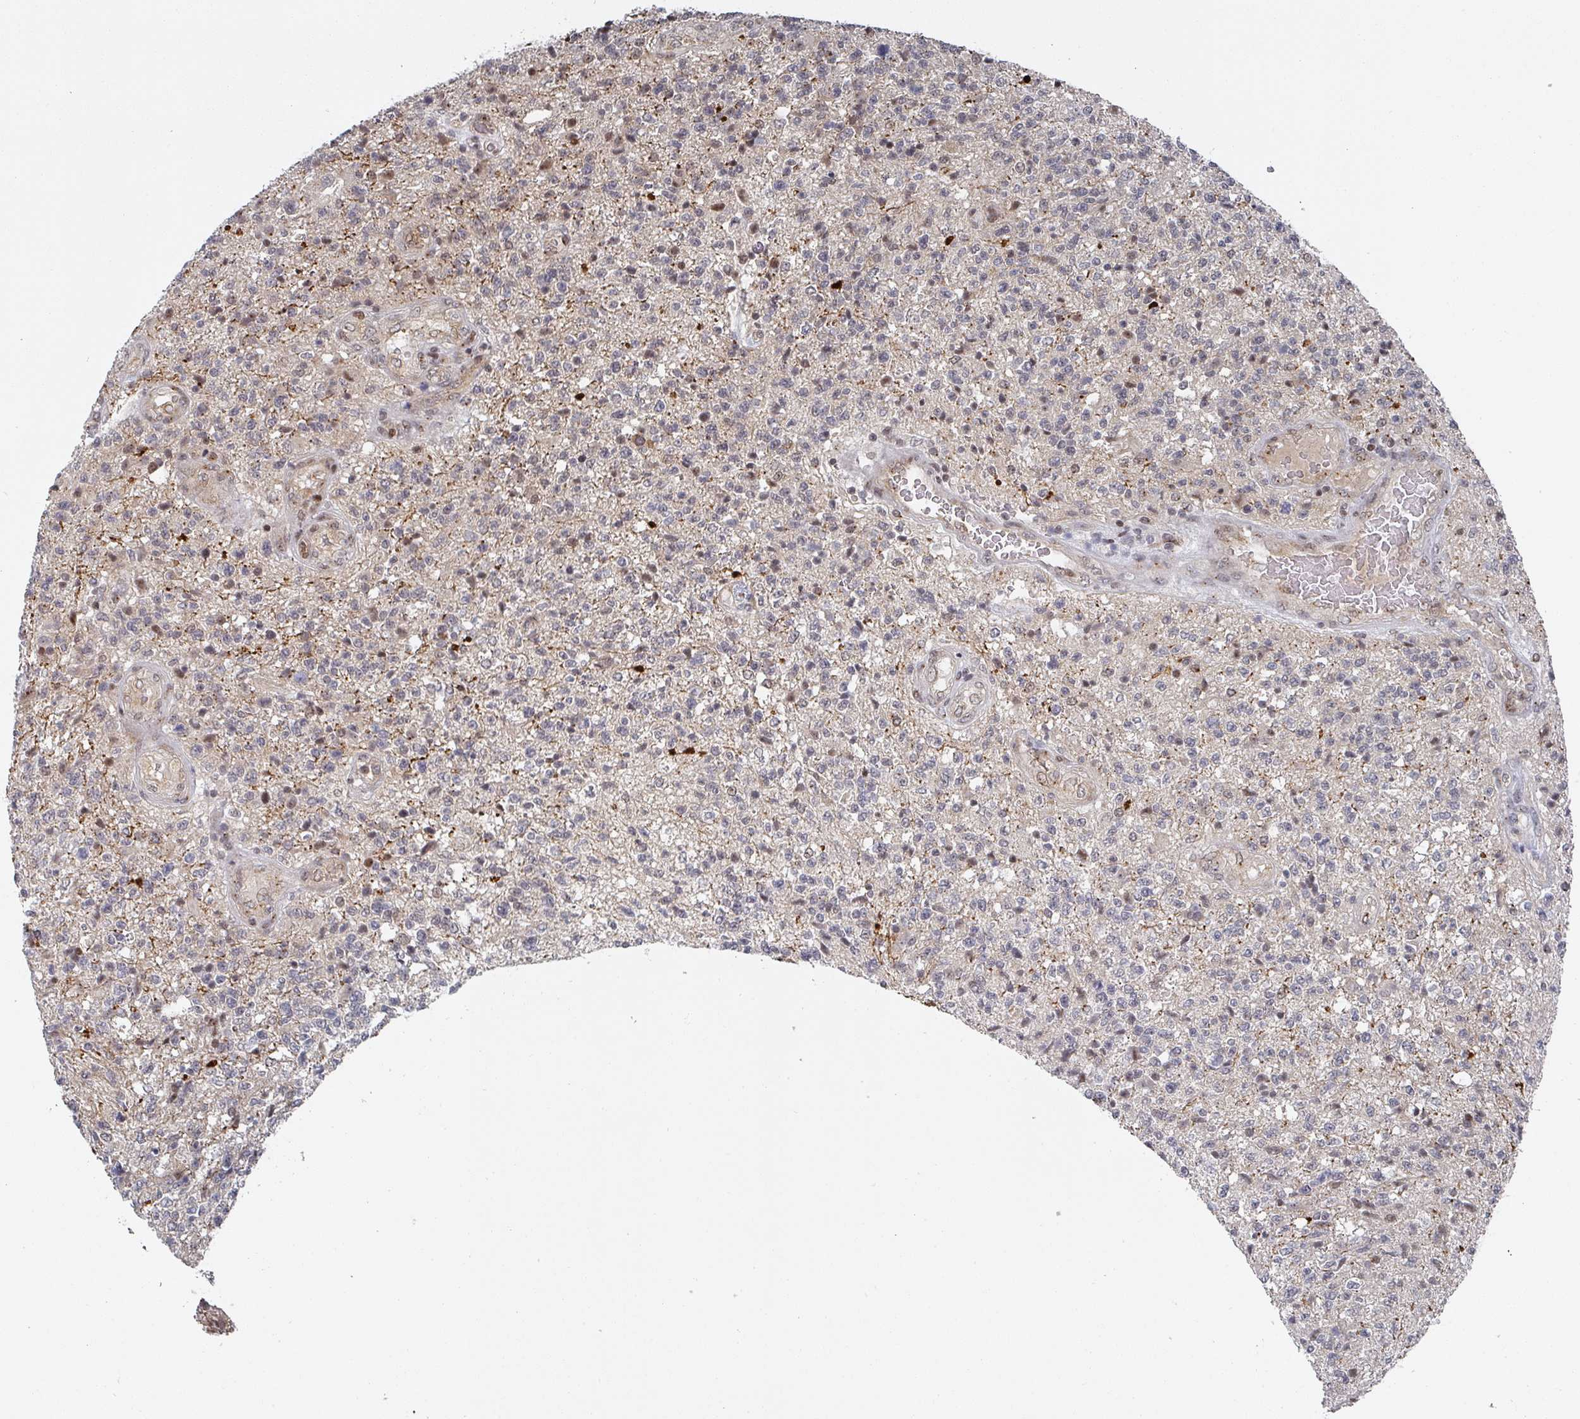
{"staining": {"intensity": "negative", "quantity": "none", "location": "none"}, "tissue": "glioma", "cell_type": "Tumor cells", "image_type": "cancer", "snomed": [{"axis": "morphology", "description": "Glioma, malignant, High grade"}, {"axis": "topography", "description": "Brain"}], "caption": "Immunohistochemistry photomicrograph of neoplastic tissue: glioma stained with DAB (3,3'-diaminobenzidine) reveals no significant protein expression in tumor cells.", "gene": "KIF1C", "patient": {"sex": "male", "age": 56}}